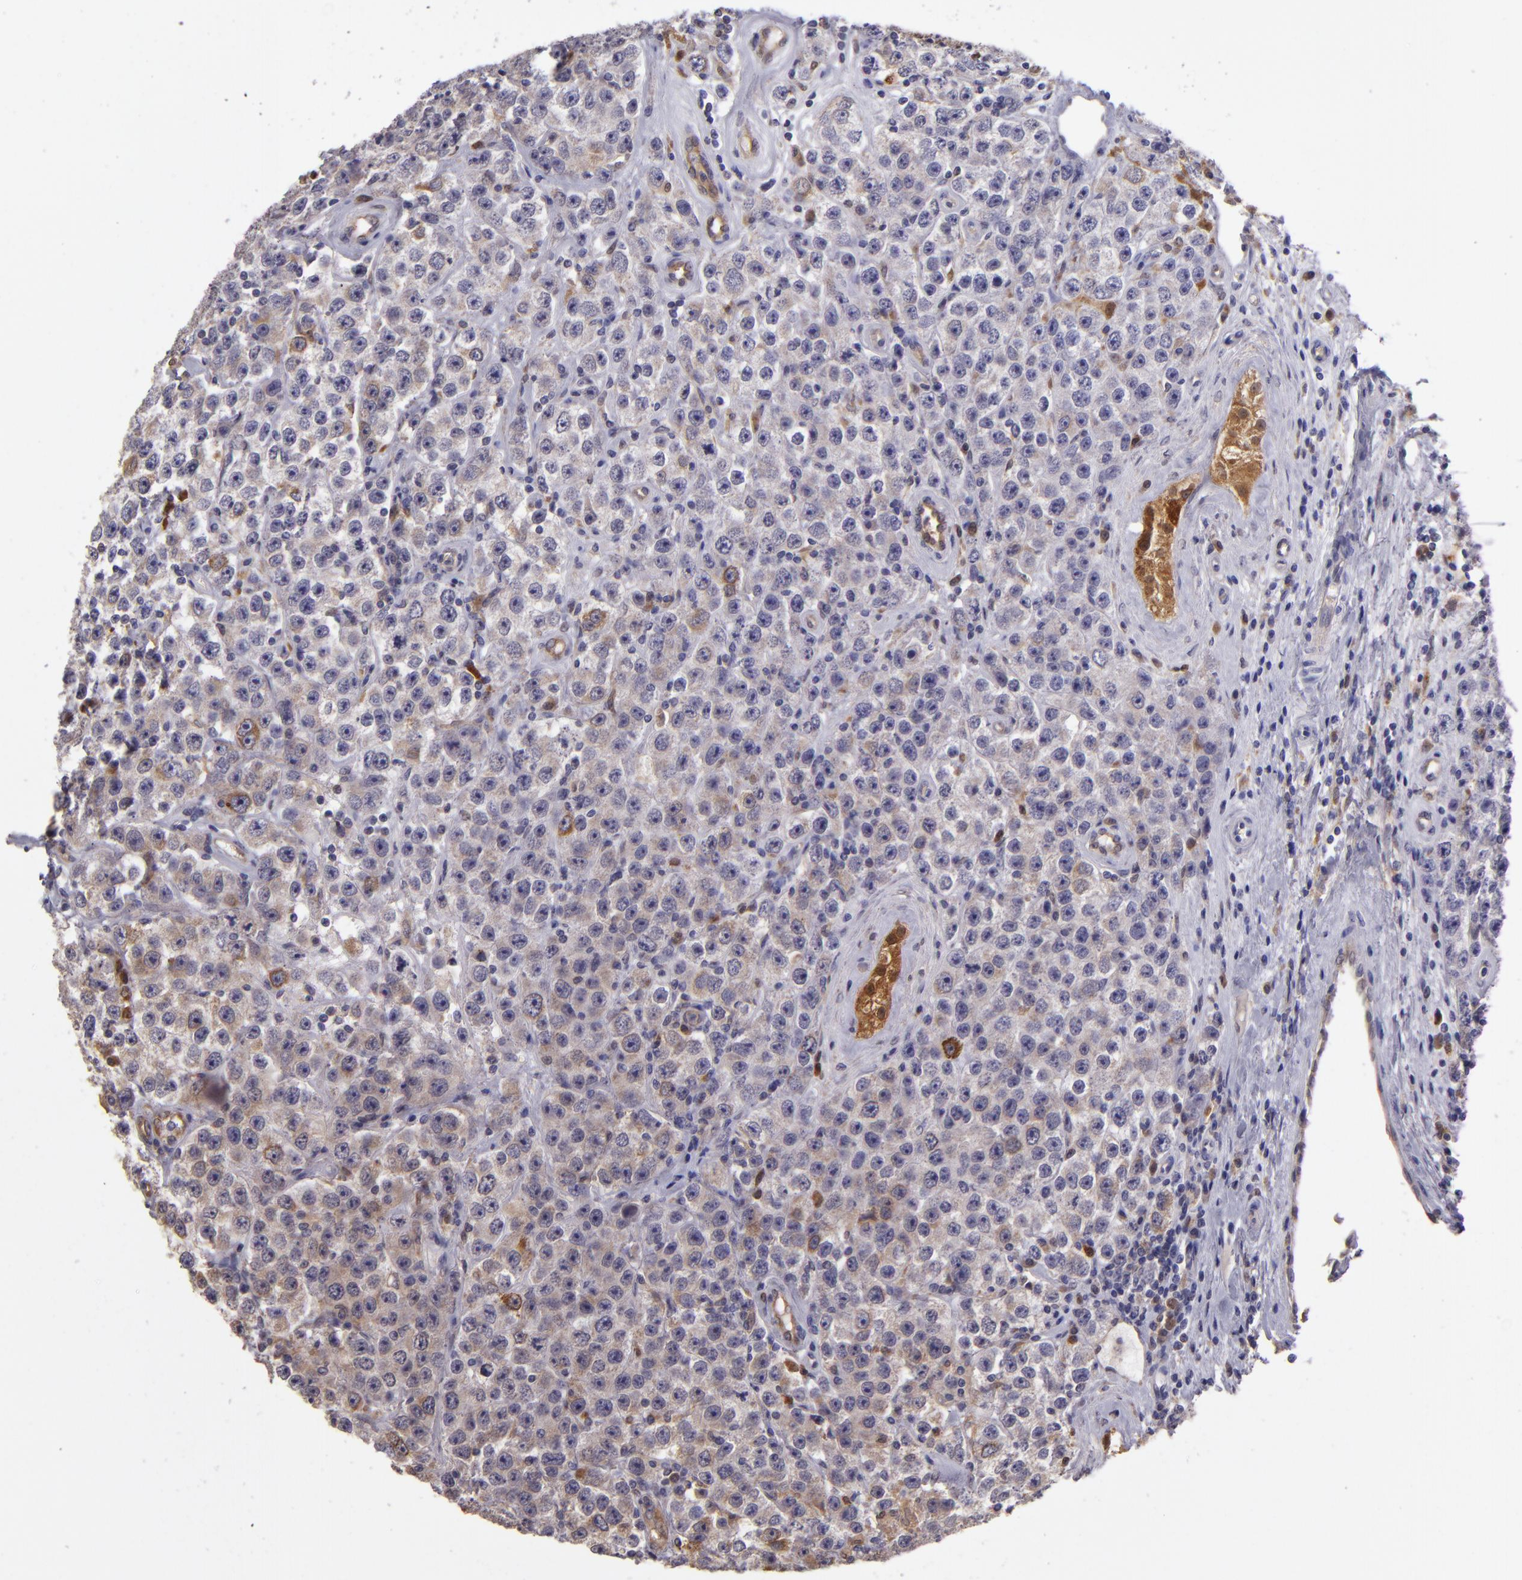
{"staining": {"intensity": "moderate", "quantity": "<25%", "location": "cytoplasmic/membranous"}, "tissue": "testis cancer", "cell_type": "Tumor cells", "image_type": "cancer", "snomed": [{"axis": "morphology", "description": "Seminoma, NOS"}, {"axis": "topography", "description": "Testis"}], "caption": "A high-resolution photomicrograph shows immunohistochemistry staining of testis cancer (seminoma), which displays moderate cytoplasmic/membranous positivity in about <25% of tumor cells.", "gene": "FHIT", "patient": {"sex": "male", "age": 52}}